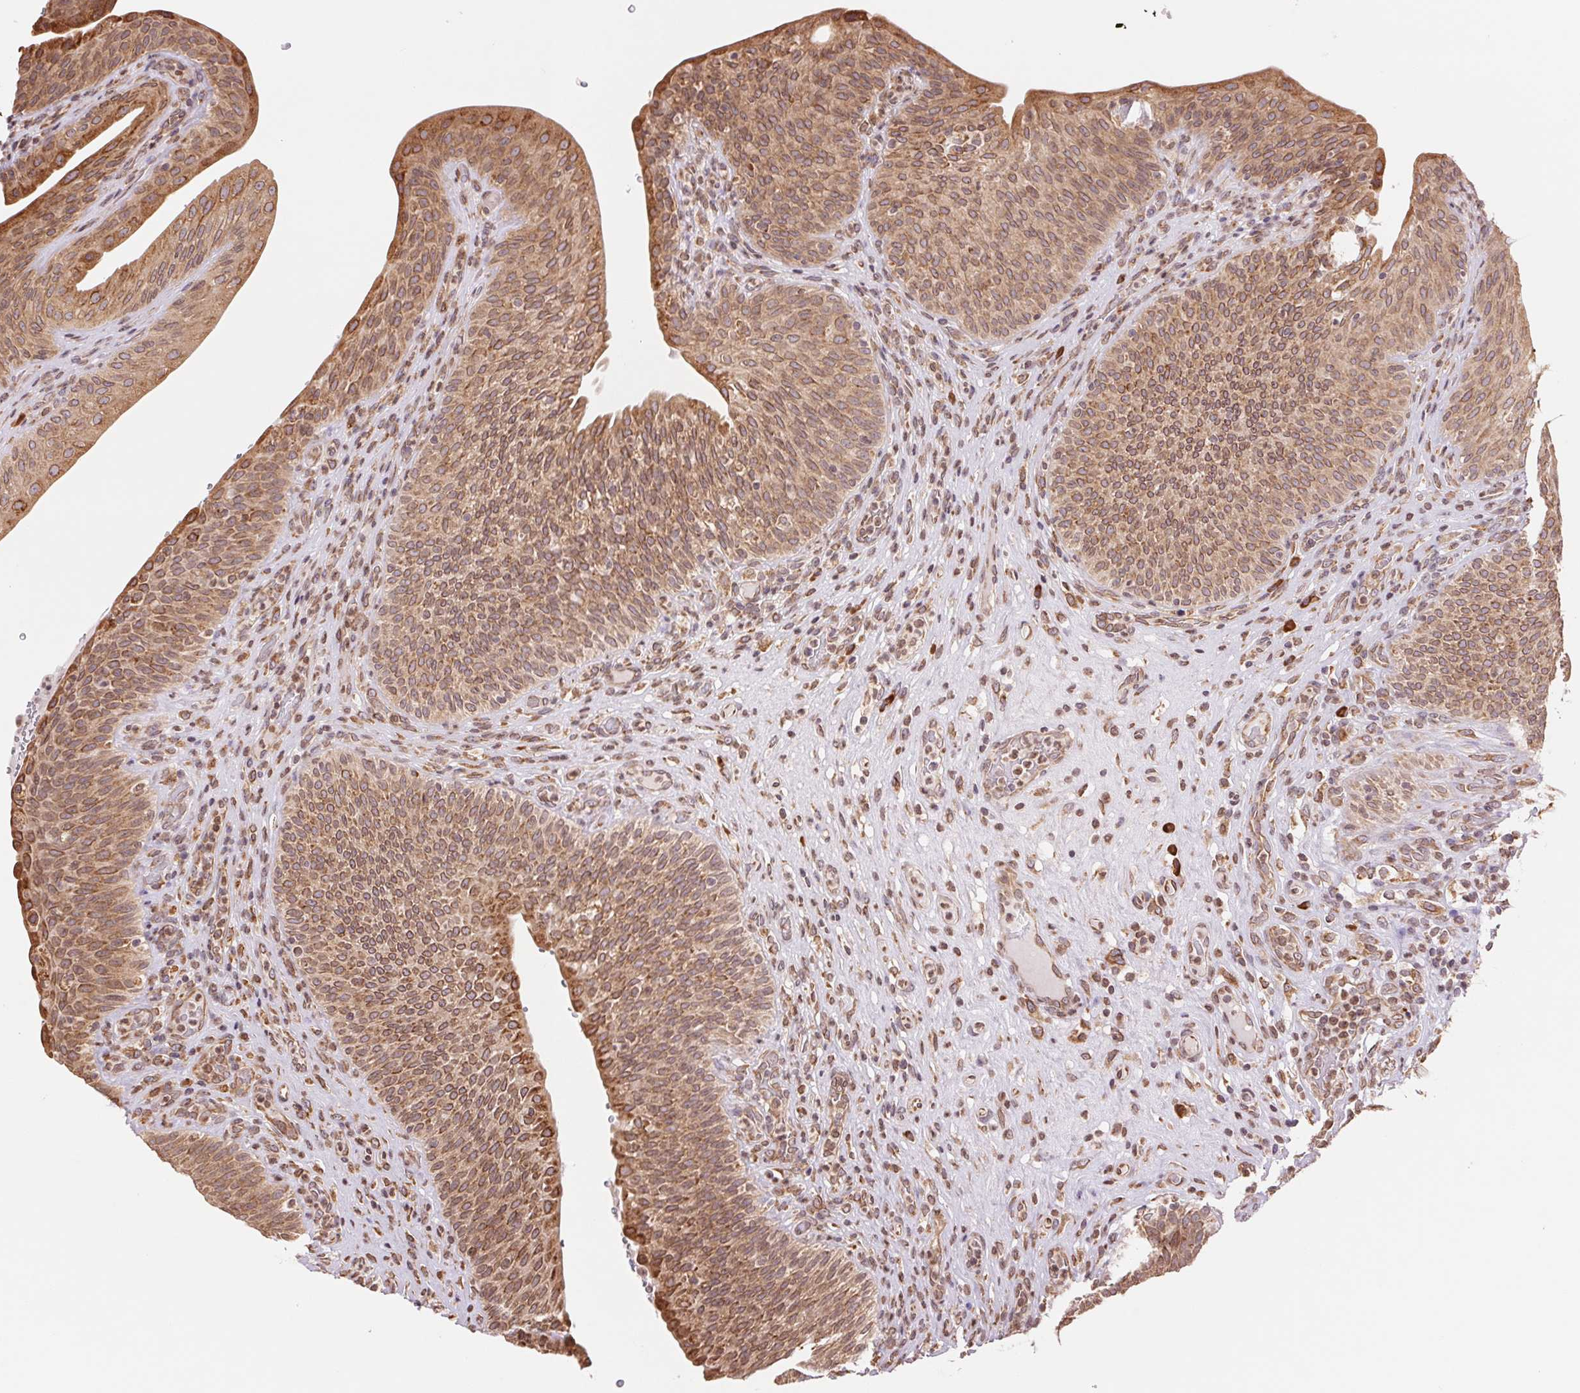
{"staining": {"intensity": "moderate", "quantity": ">75%", "location": "cytoplasmic/membranous"}, "tissue": "urinary bladder", "cell_type": "Urothelial cells", "image_type": "normal", "snomed": [{"axis": "morphology", "description": "Normal tissue, NOS"}, {"axis": "topography", "description": "Urinary bladder"}, {"axis": "topography", "description": "Peripheral nerve tissue"}], "caption": "Benign urinary bladder shows moderate cytoplasmic/membranous staining in approximately >75% of urothelial cells, visualized by immunohistochemistry. The protein of interest is shown in brown color, while the nuclei are stained blue.", "gene": "RPN1", "patient": {"sex": "male", "age": 66}}